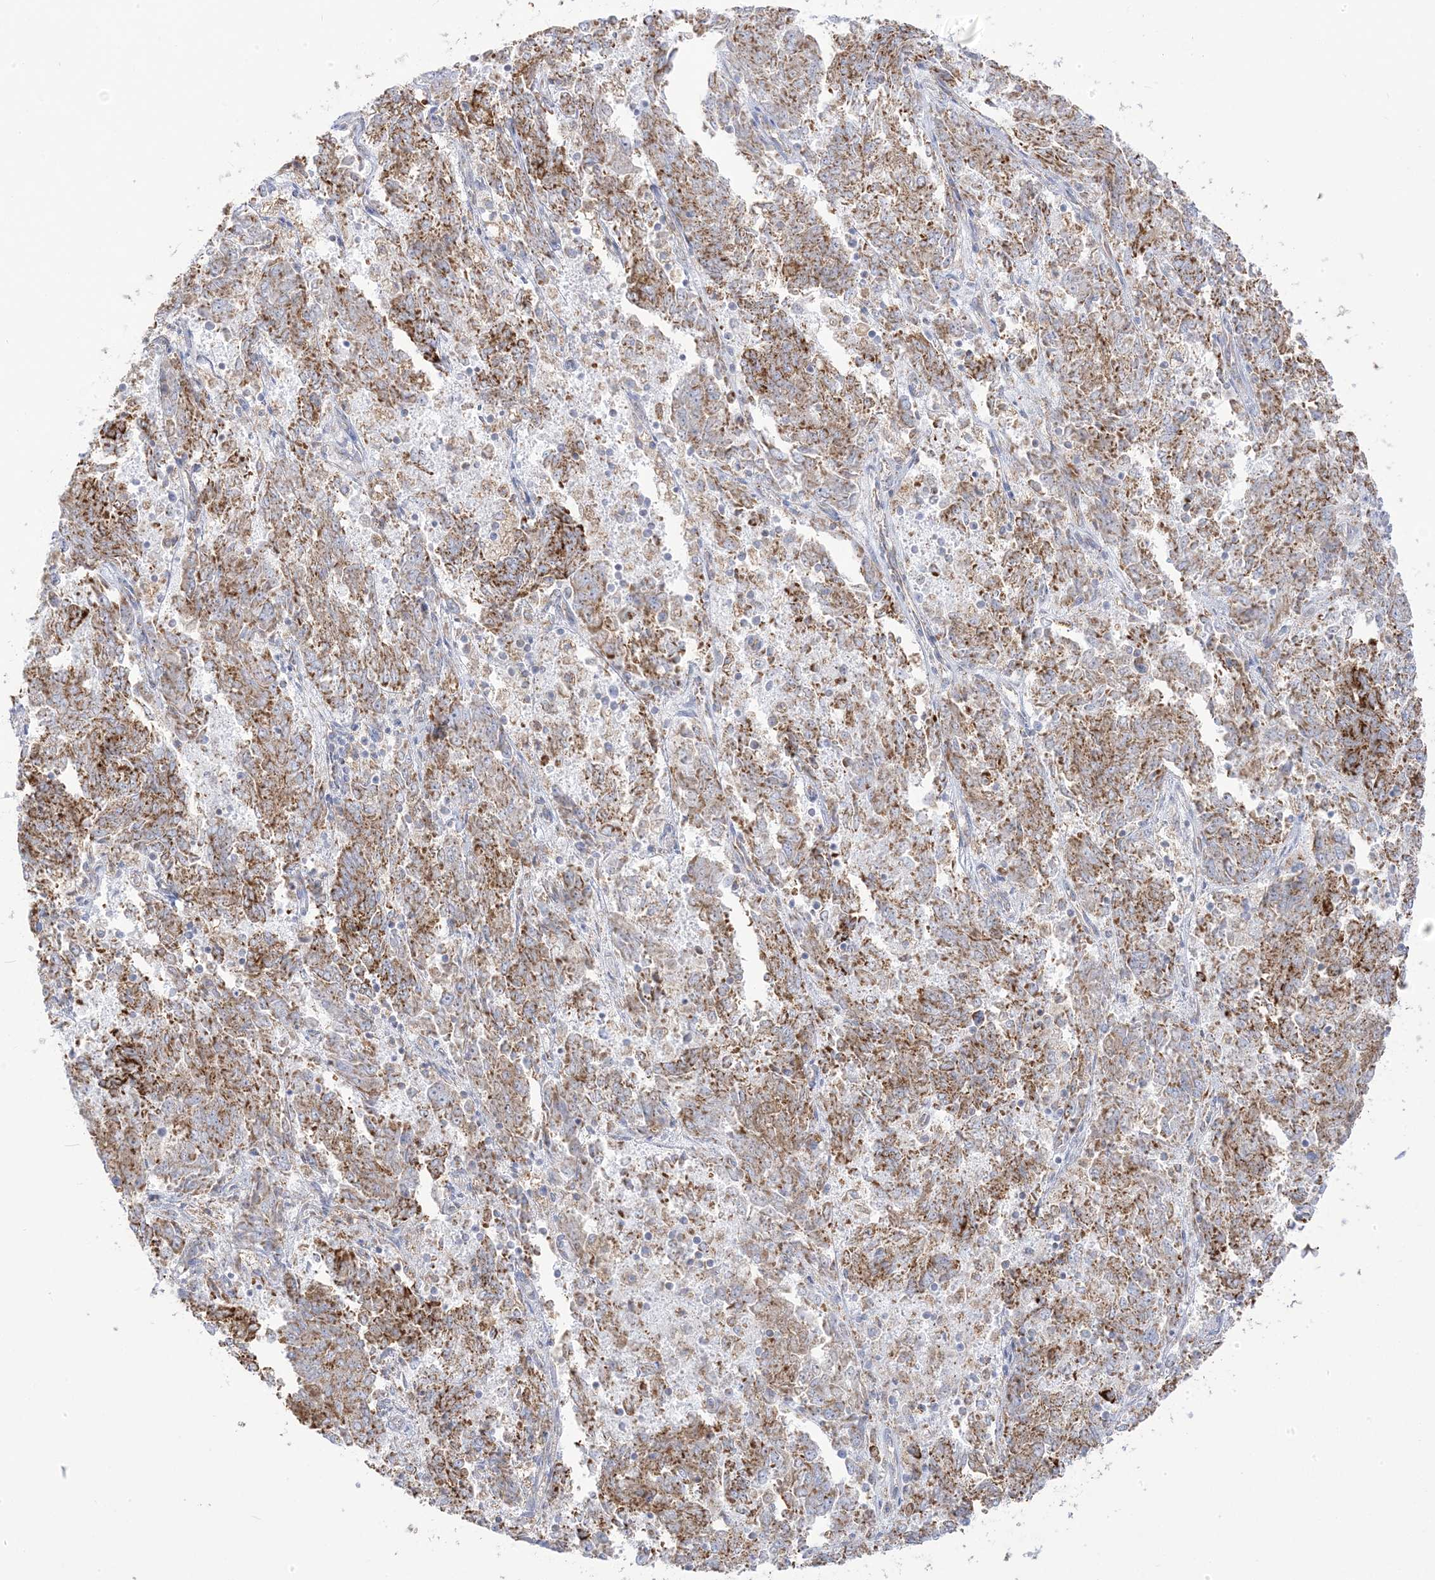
{"staining": {"intensity": "moderate", "quantity": ">75%", "location": "cytoplasmic/membranous"}, "tissue": "endometrial cancer", "cell_type": "Tumor cells", "image_type": "cancer", "snomed": [{"axis": "morphology", "description": "Adenocarcinoma, NOS"}, {"axis": "topography", "description": "Endometrium"}], "caption": "A photomicrograph of endometrial adenocarcinoma stained for a protein exhibits moderate cytoplasmic/membranous brown staining in tumor cells. Nuclei are stained in blue.", "gene": "PCCB", "patient": {"sex": "female", "age": 80}}